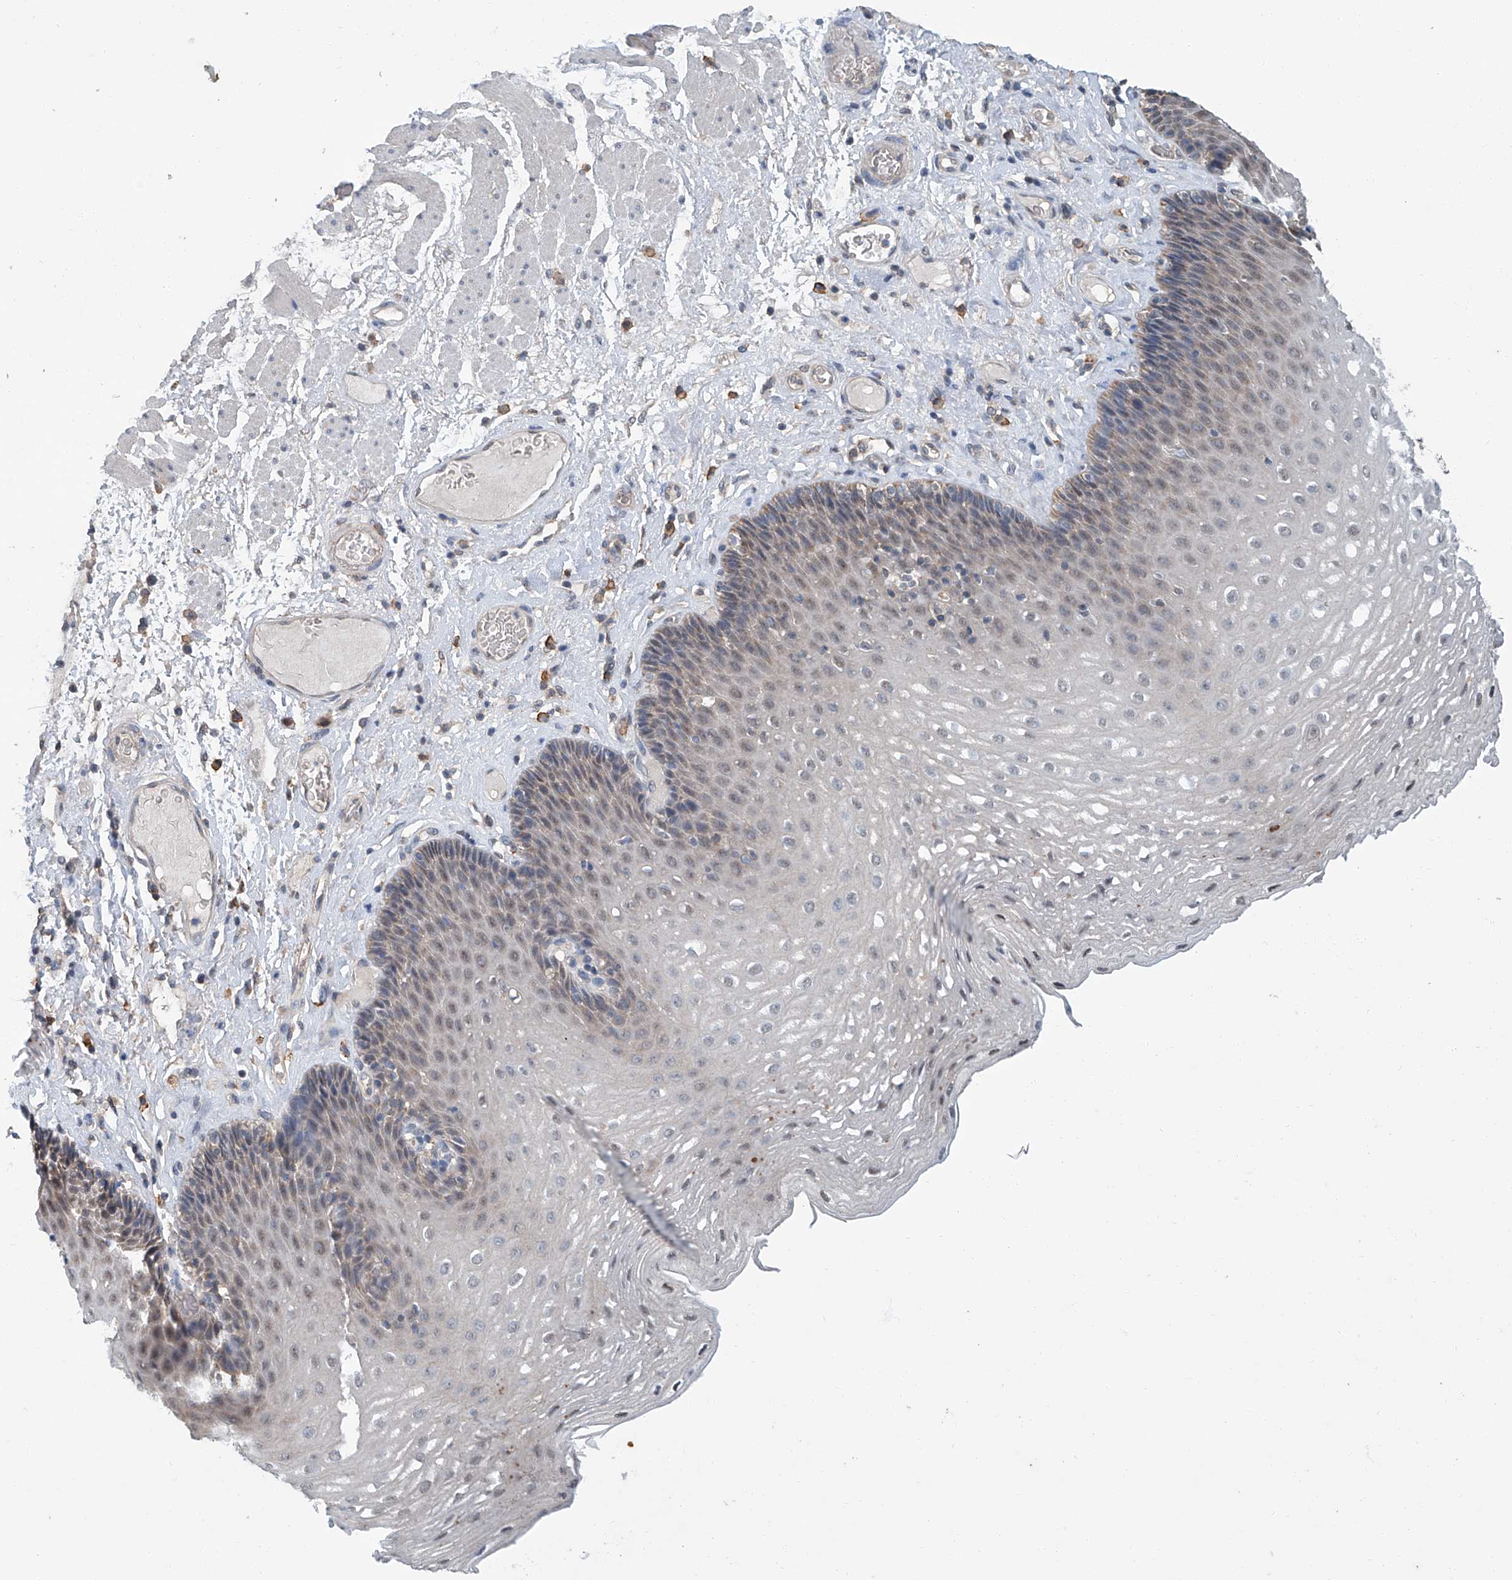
{"staining": {"intensity": "weak", "quantity": "25%-75%", "location": "cytoplasmic/membranous"}, "tissue": "esophagus", "cell_type": "Squamous epithelial cells", "image_type": "normal", "snomed": [{"axis": "morphology", "description": "Normal tissue, NOS"}, {"axis": "topography", "description": "Esophagus"}], "caption": "A brown stain labels weak cytoplasmic/membranous staining of a protein in squamous epithelial cells of normal esophagus. (DAB (3,3'-diaminobenzidine) = brown stain, brightfield microscopy at high magnification).", "gene": "CLK1", "patient": {"sex": "female", "age": 66}}